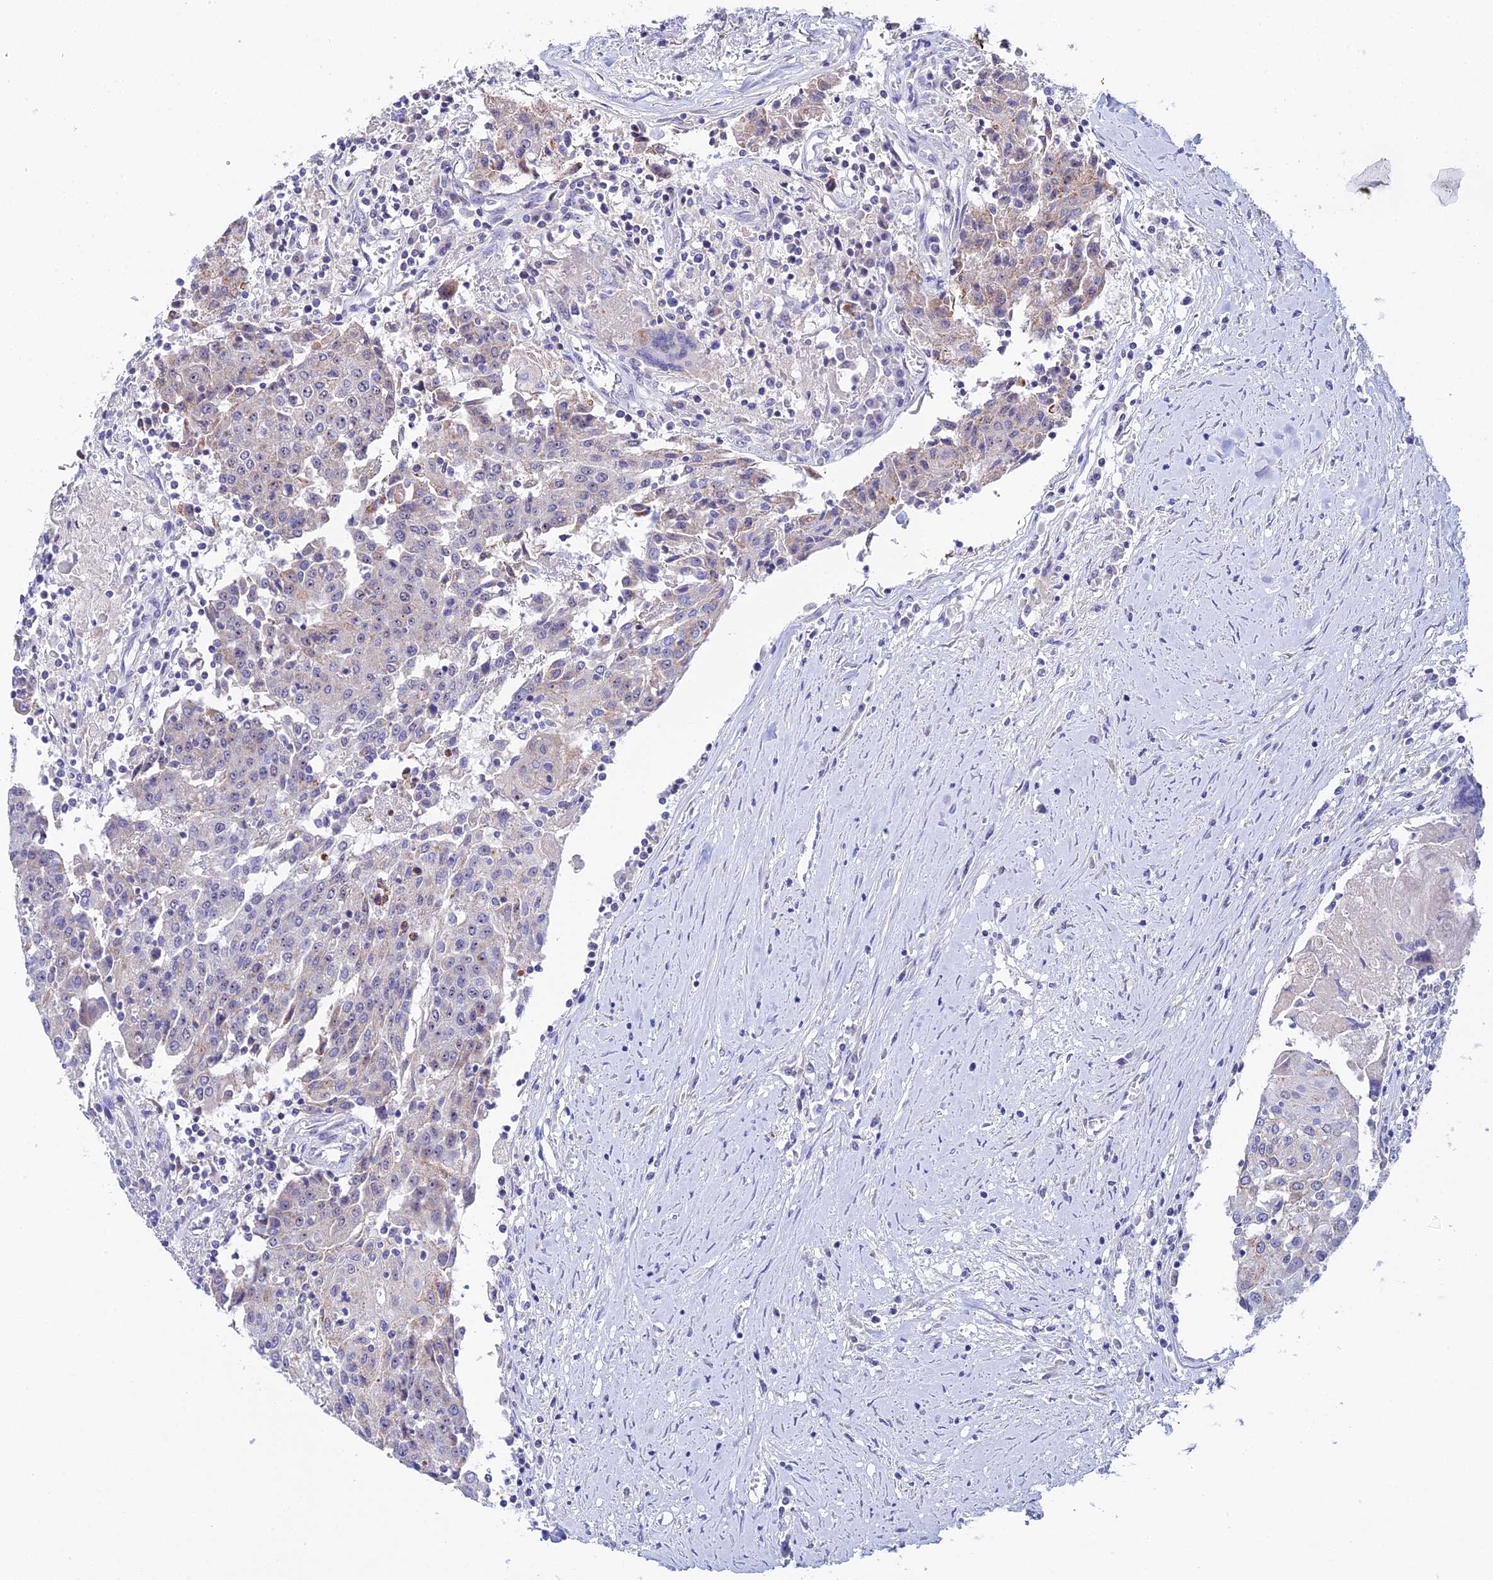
{"staining": {"intensity": "weak", "quantity": "<25%", "location": "cytoplasmic/membranous"}, "tissue": "urothelial cancer", "cell_type": "Tumor cells", "image_type": "cancer", "snomed": [{"axis": "morphology", "description": "Urothelial carcinoma, High grade"}, {"axis": "topography", "description": "Urinary bladder"}], "caption": "High power microscopy histopathology image of an immunohistochemistry photomicrograph of urothelial cancer, revealing no significant staining in tumor cells.", "gene": "PLPP4", "patient": {"sex": "female", "age": 85}}